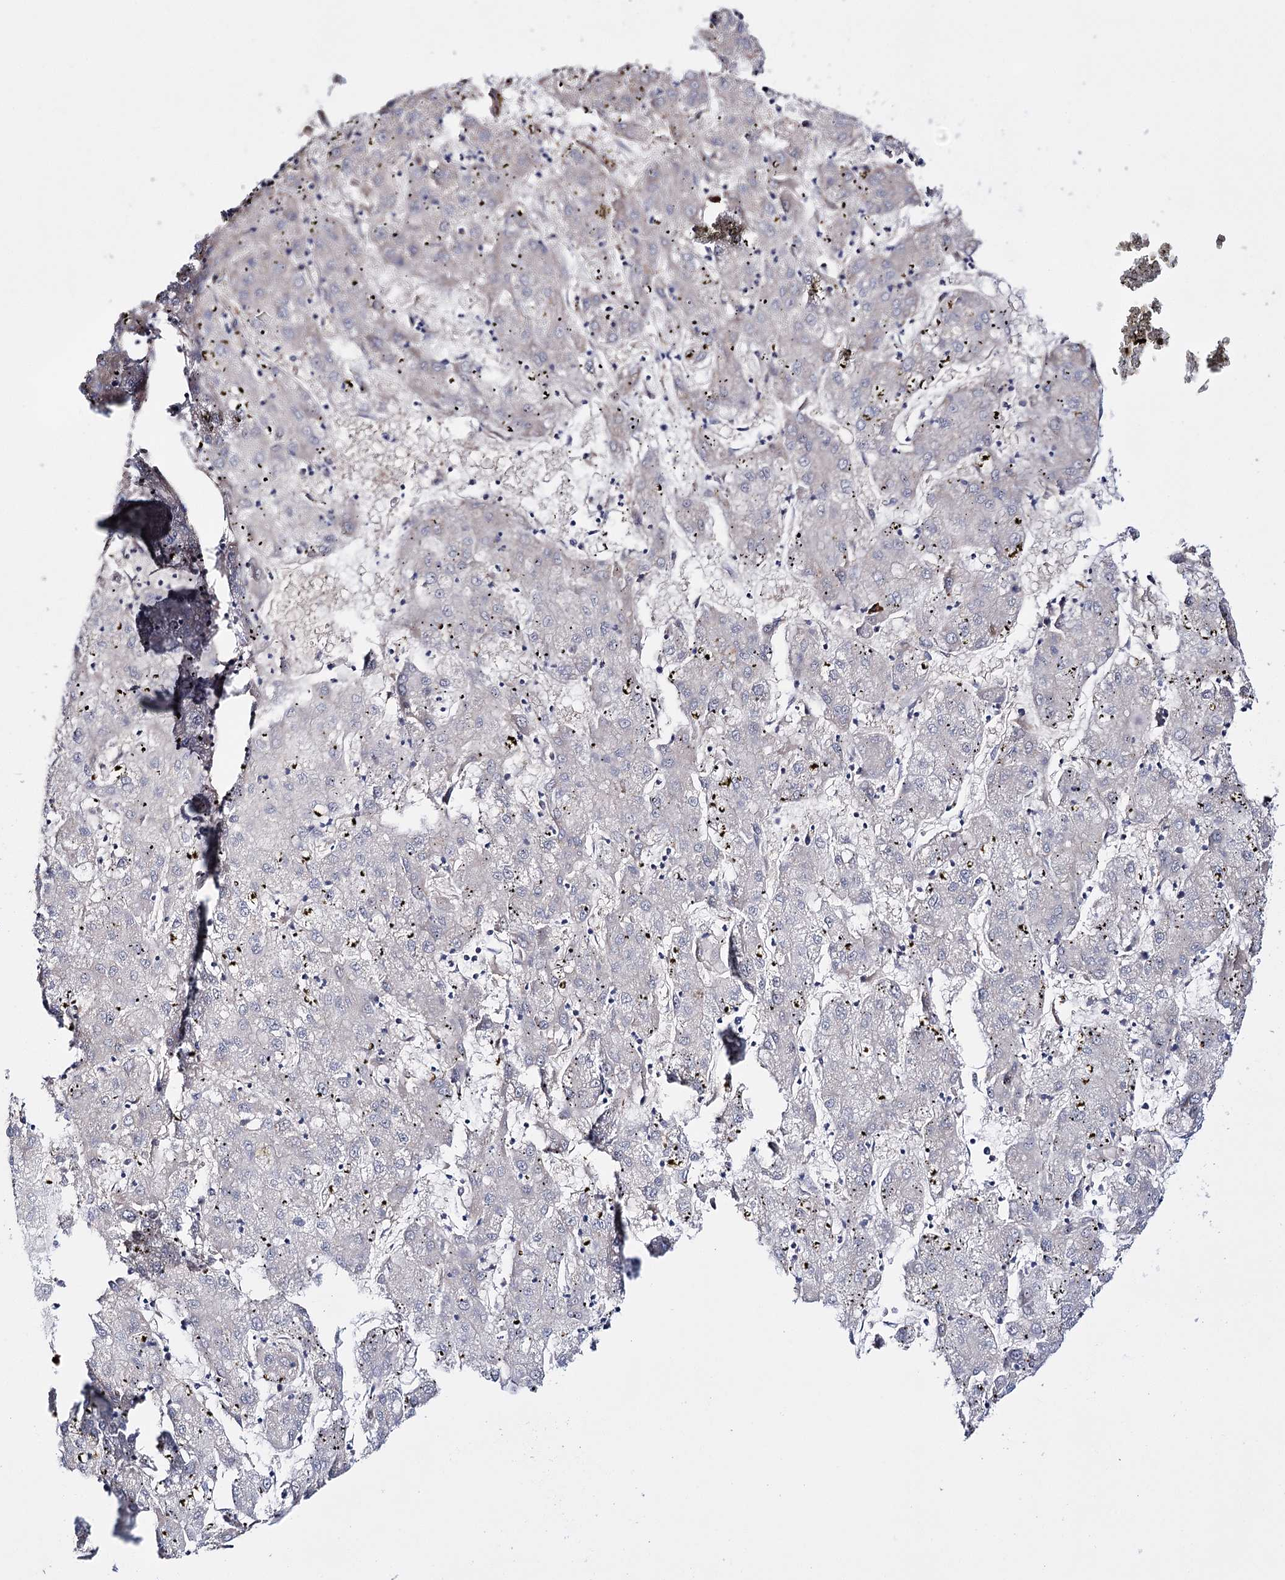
{"staining": {"intensity": "negative", "quantity": "none", "location": "none"}, "tissue": "liver cancer", "cell_type": "Tumor cells", "image_type": "cancer", "snomed": [{"axis": "morphology", "description": "Carcinoma, Hepatocellular, NOS"}, {"axis": "topography", "description": "Liver"}], "caption": "A high-resolution histopathology image shows IHC staining of hepatocellular carcinoma (liver), which reveals no significant positivity in tumor cells.", "gene": "PTER", "patient": {"sex": "male", "age": 72}}